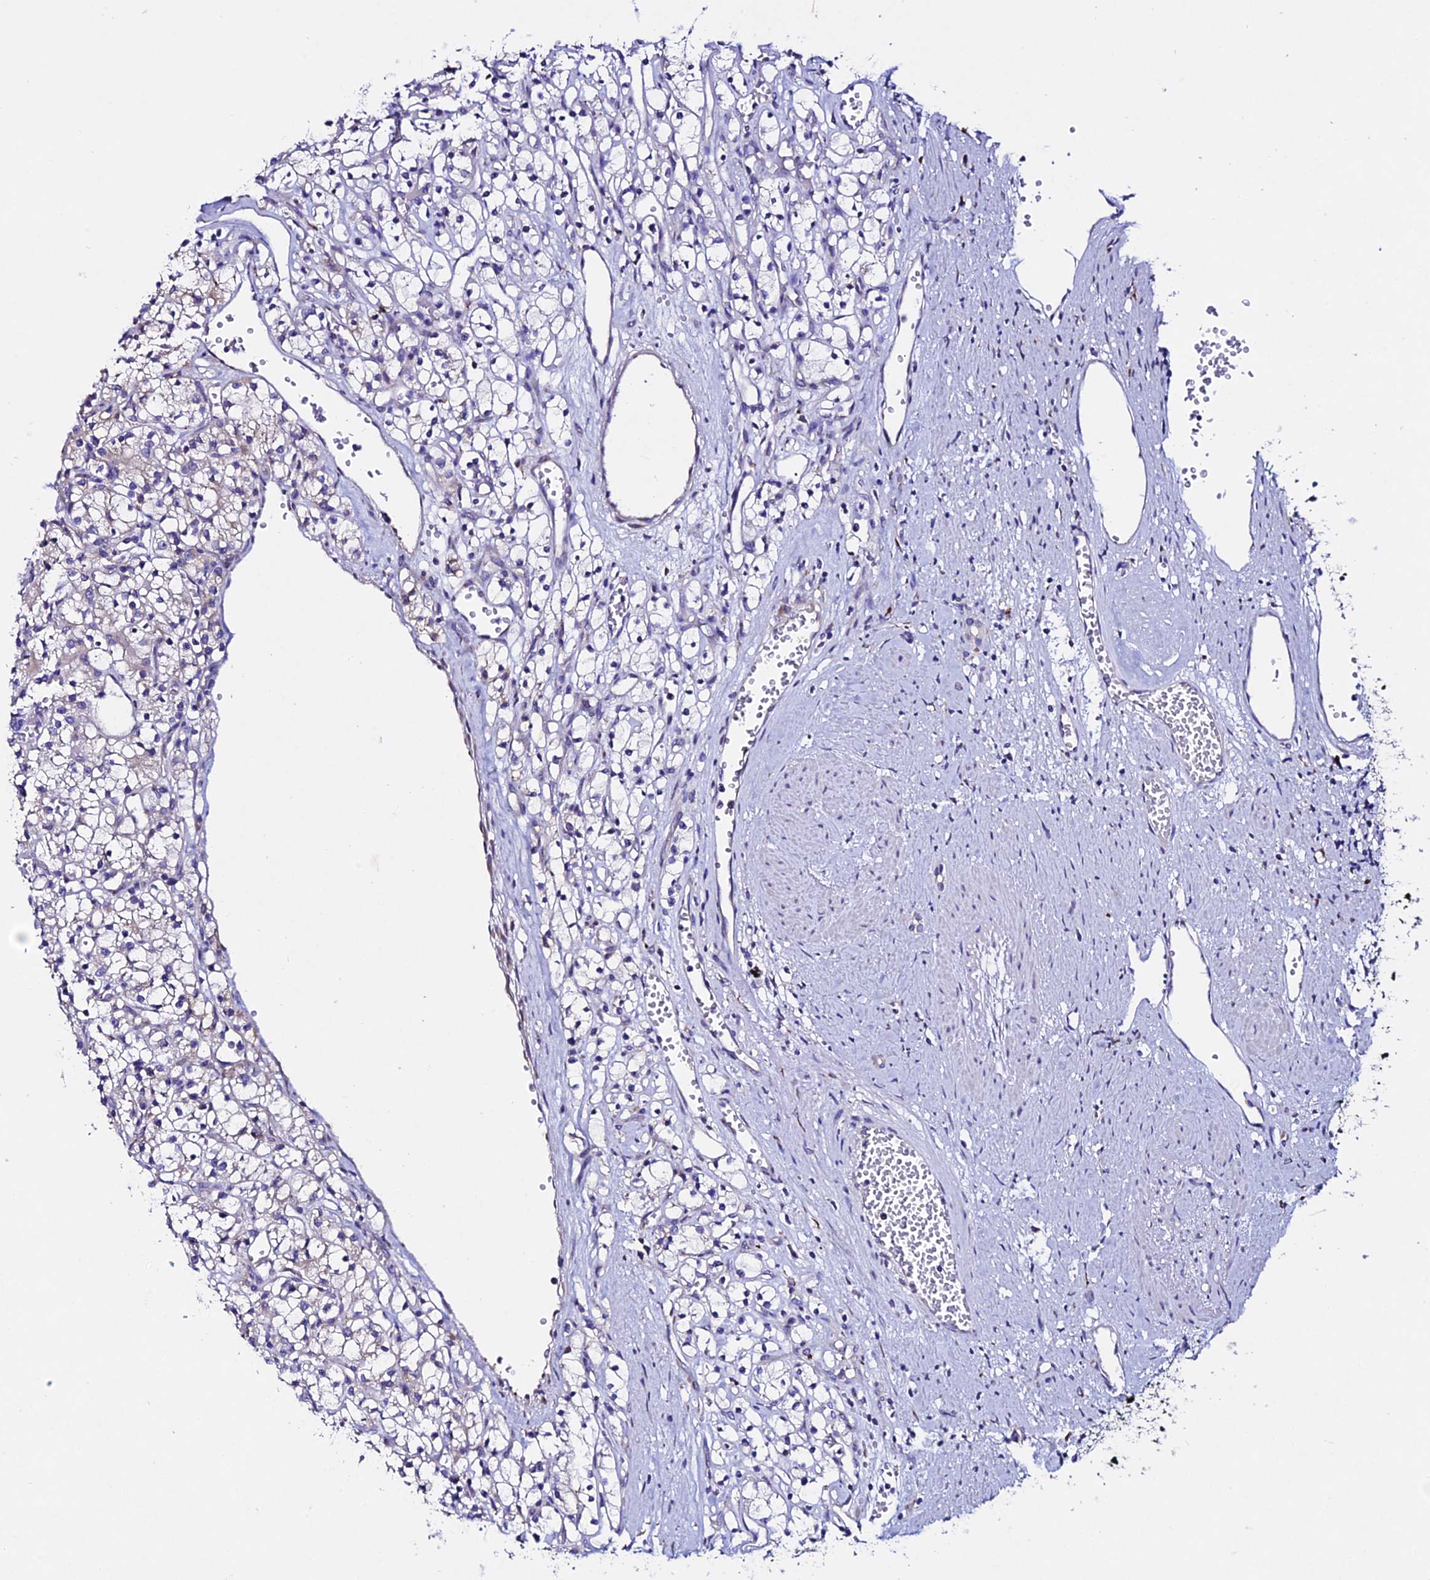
{"staining": {"intensity": "negative", "quantity": "none", "location": "none"}, "tissue": "renal cancer", "cell_type": "Tumor cells", "image_type": "cancer", "snomed": [{"axis": "morphology", "description": "Adenocarcinoma, NOS"}, {"axis": "topography", "description": "Kidney"}], "caption": "High power microscopy histopathology image of an IHC photomicrograph of renal cancer (adenocarcinoma), revealing no significant staining in tumor cells. The staining is performed using DAB brown chromogen with nuclei counter-stained in using hematoxylin.", "gene": "OR51Q1", "patient": {"sex": "female", "age": 59}}